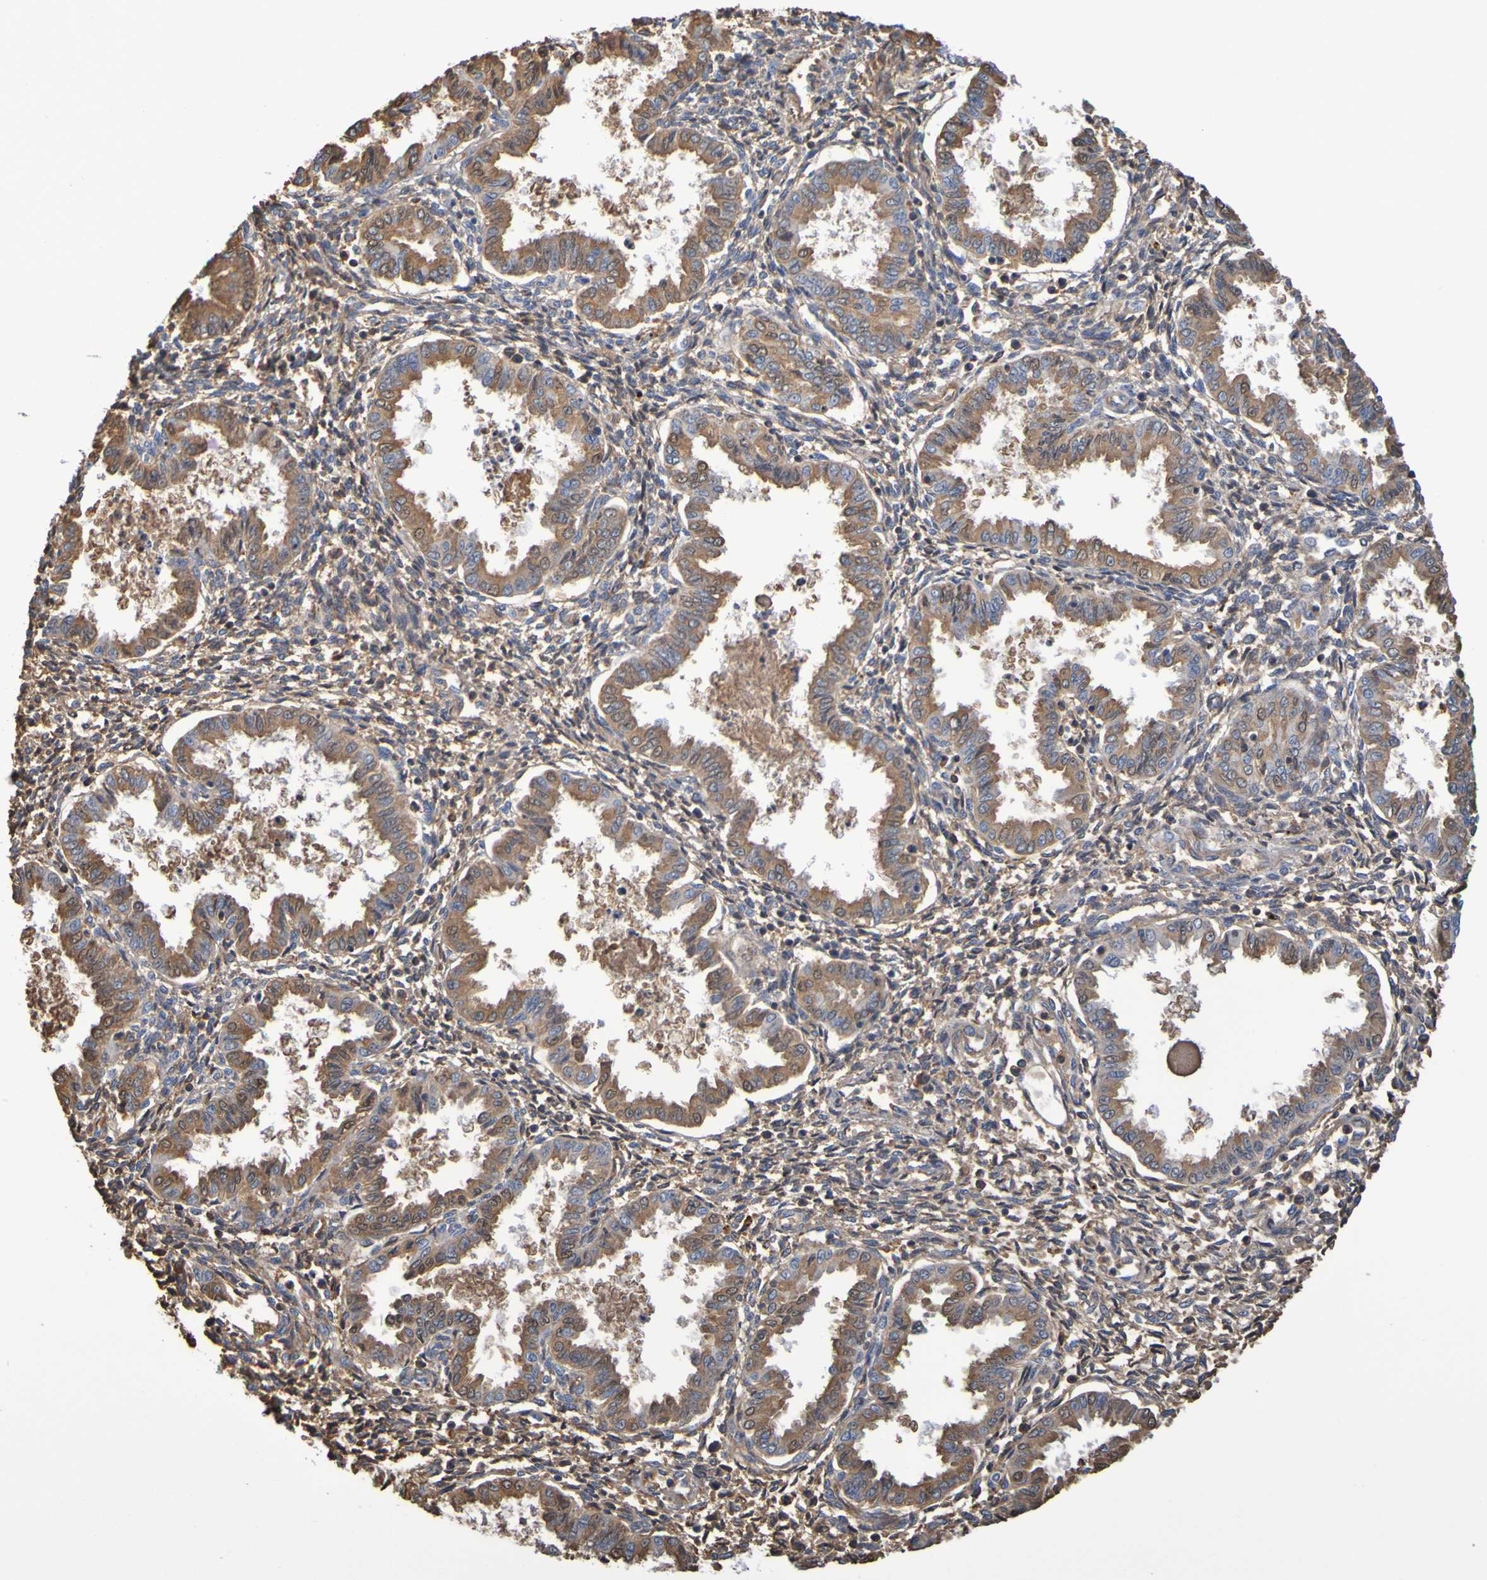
{"staining": {"intensity": "moderate", "quantity": "25%-75%", "location": "cytoplasmic/membranous"}, "tissue": "endometrium", "cell_type": "Cells in endometrial stroma", "image_type": "normal", "snomed": [{"axis": "morphology", "description": "Normal tissue, NOS"}, {"axis": "topography", "description": "Endometrium"}], "caption": "IHC of unremarkable endometrium shows medium levels of moderate cytoplasmic/membranous expression in about 25%-75% of cells in endometrial stroma.", "gene": "GAB3", "patient": {"sex": "female", "age": 33}}